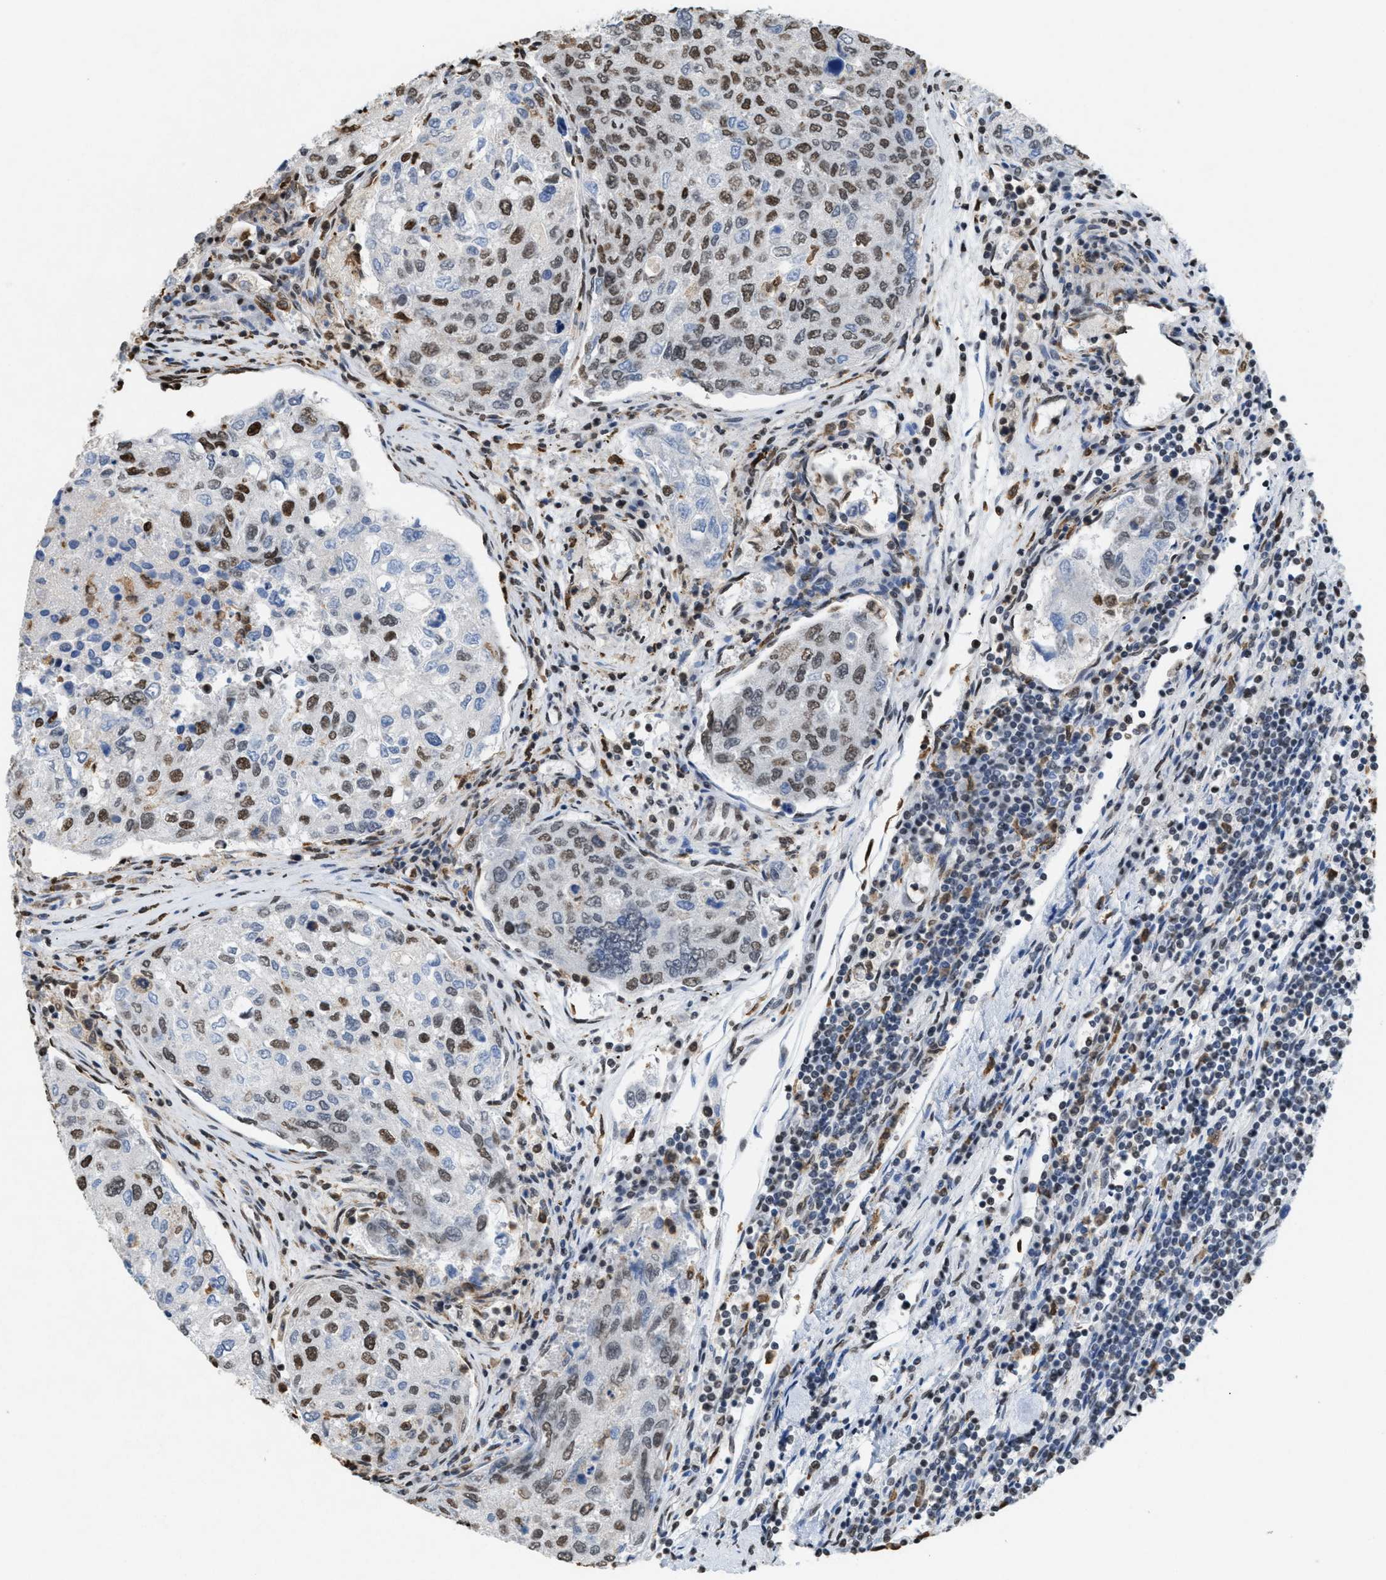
{"staining": {"intensity": "moderate", "quantity": "25%-75%", "location": "nuclear"}, "tissue": "urothelial cancer", "cell_type": "Tumor cells", "image_type": "cancer", "snomed": [{"axis": "morphology", "description": "Urothelial carcinoma, High grade"}, {"axis": "topography", "description": "Lymph node"}, {"axis": "topography", "description": "Urinary bladder"}], "caption": "Approximately 25%-75% of tumor cells in high-grade urothelial carcinoma demonstrate moderate nuclear protein staining as visualized by brown immunohistochemical staining.", "gene": "NUP88", "patient": {"sex": "male", "age": 51}}